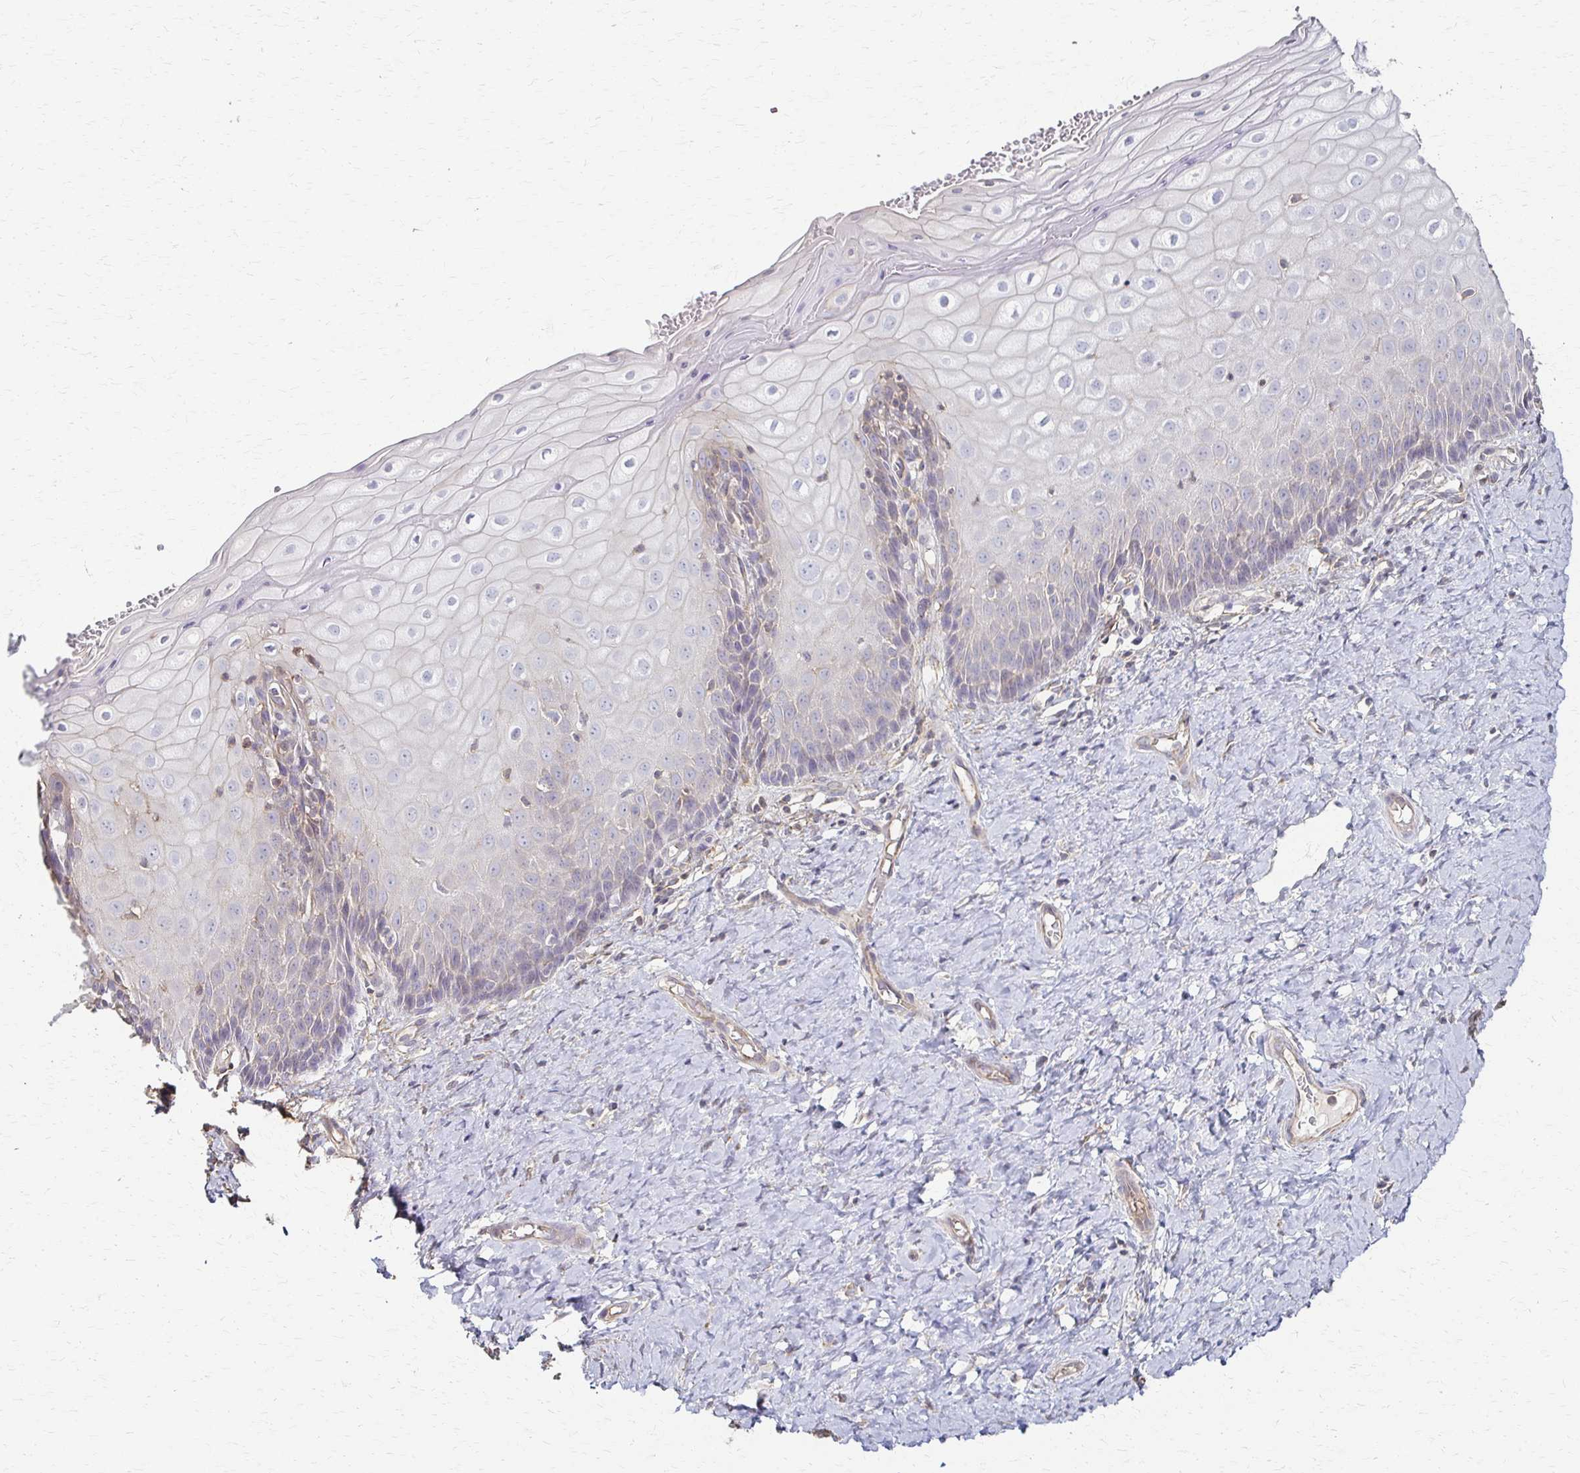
{"staining": {"intensity": "negative", "quantity": "none", "location": "none"}, "tissue": "cervix", "cell_type": "Glandular cells", "image_type": "normal", "snomed": [{"axis": "morphology", "description": "Normal tissue, NOS"}, {"axis": "topography", "description": "Cervix"}], "caption": "This is an IHC micrograph of benign human cervix. There is no positivity in glandular cells.", "gene": "C1QTNF7", "patient": {"sex": "female", "age": 37}}